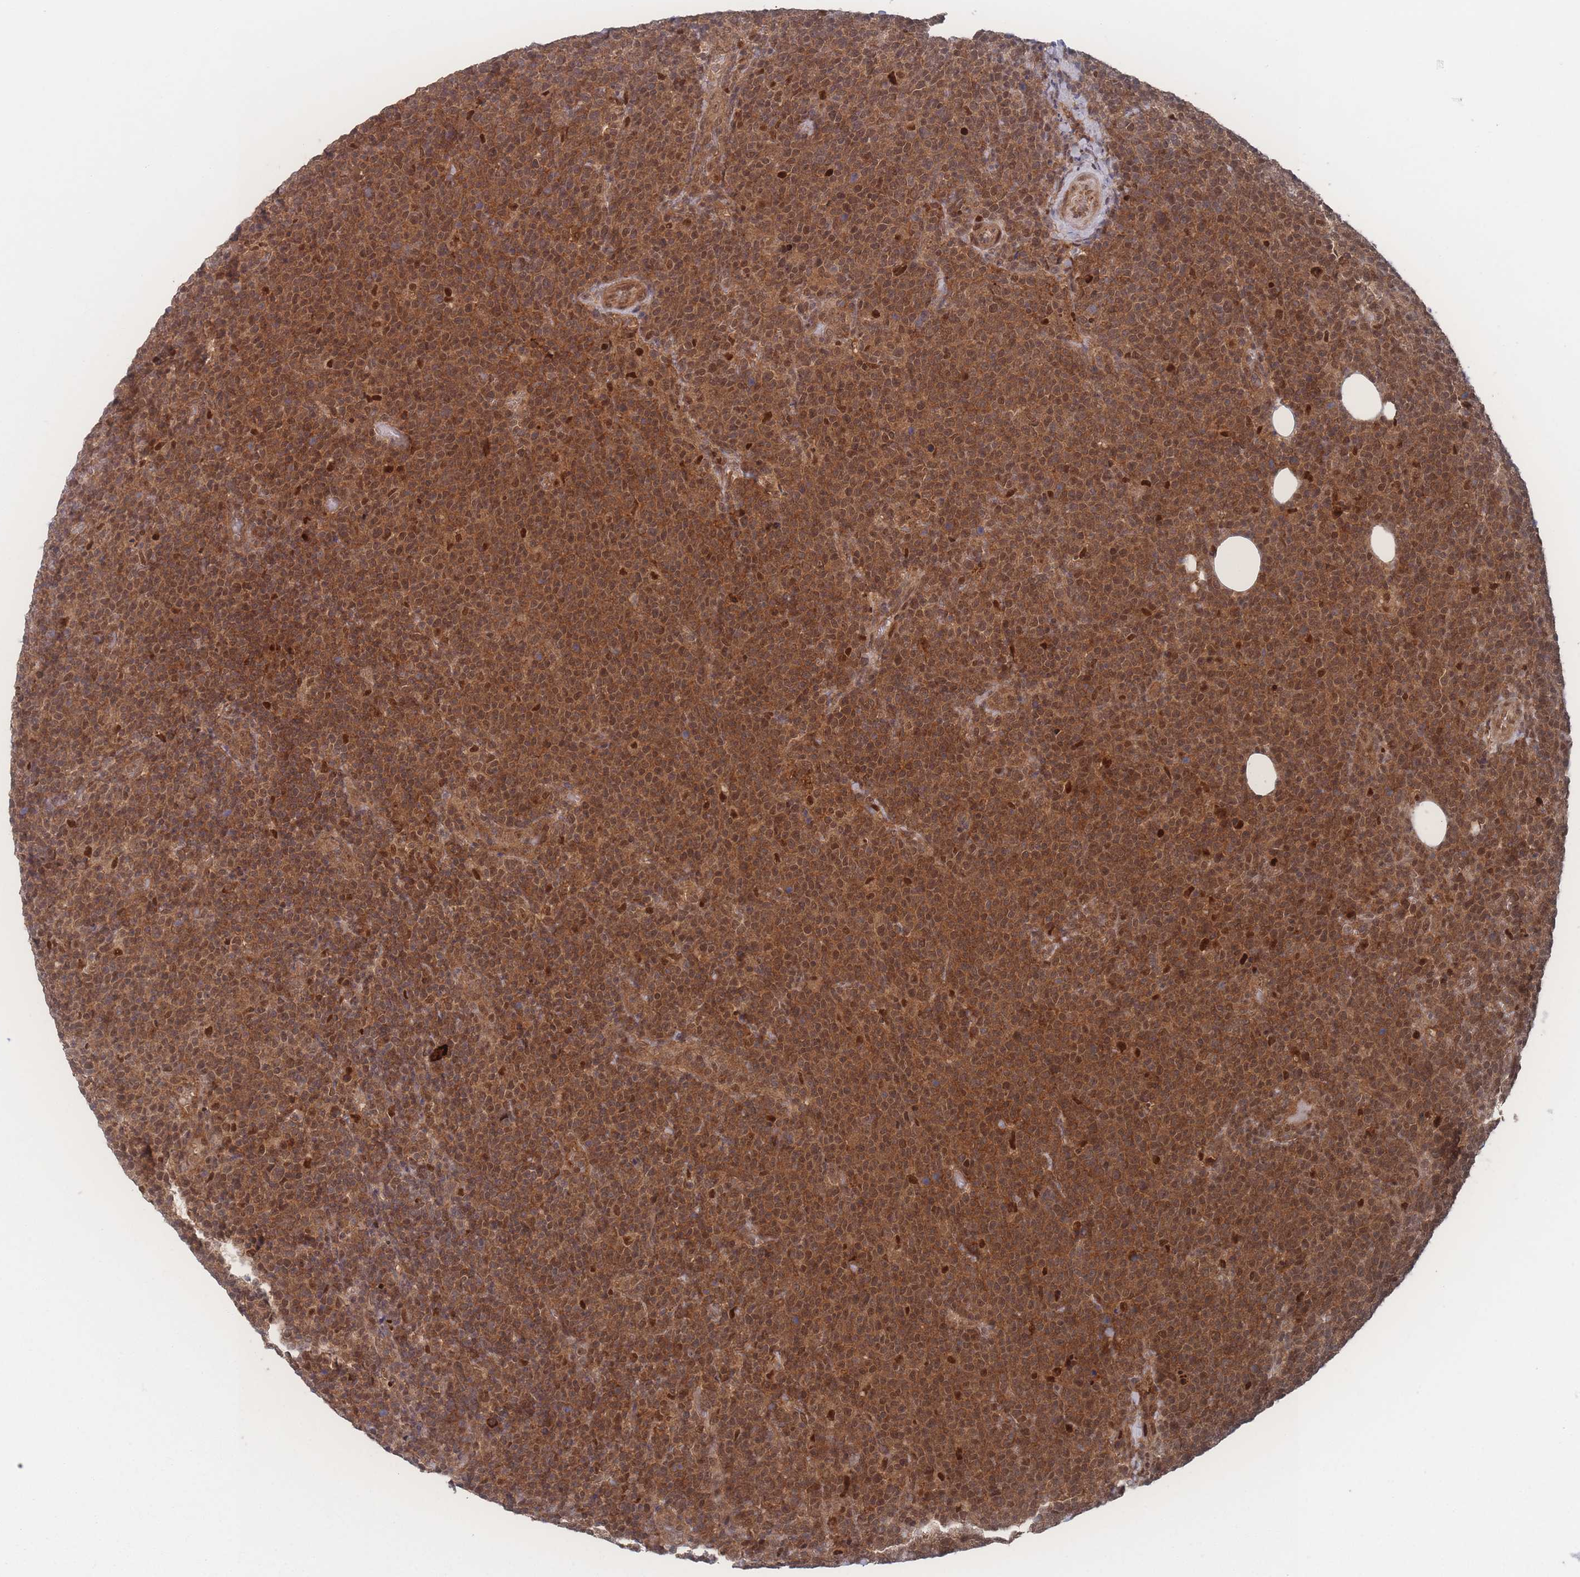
{"staining": {"intensity": "moderate", "quantity": ">75%", "location": "nuclear"}, "tissue": "lymphoma", "cell_type": "Tumor cells", "image_type": "cancer", "snomed": [{"axis": "morphology", "description": "Malignant lymphoma, non-Hodgkin's type, High grade"}, {"axis": "topography", "description": "Lymph node"}], "caption": "Brown immunohistochemical staining in human lymphoma shows moderate nuclear staining in about >75% of tumor cells. (DAB (3,3'-diaminobenzidine) IHC with brightfield microscopy, high magnification).", "gene": "PSMA1", "patient": {"sex": "male", "age": 61}}